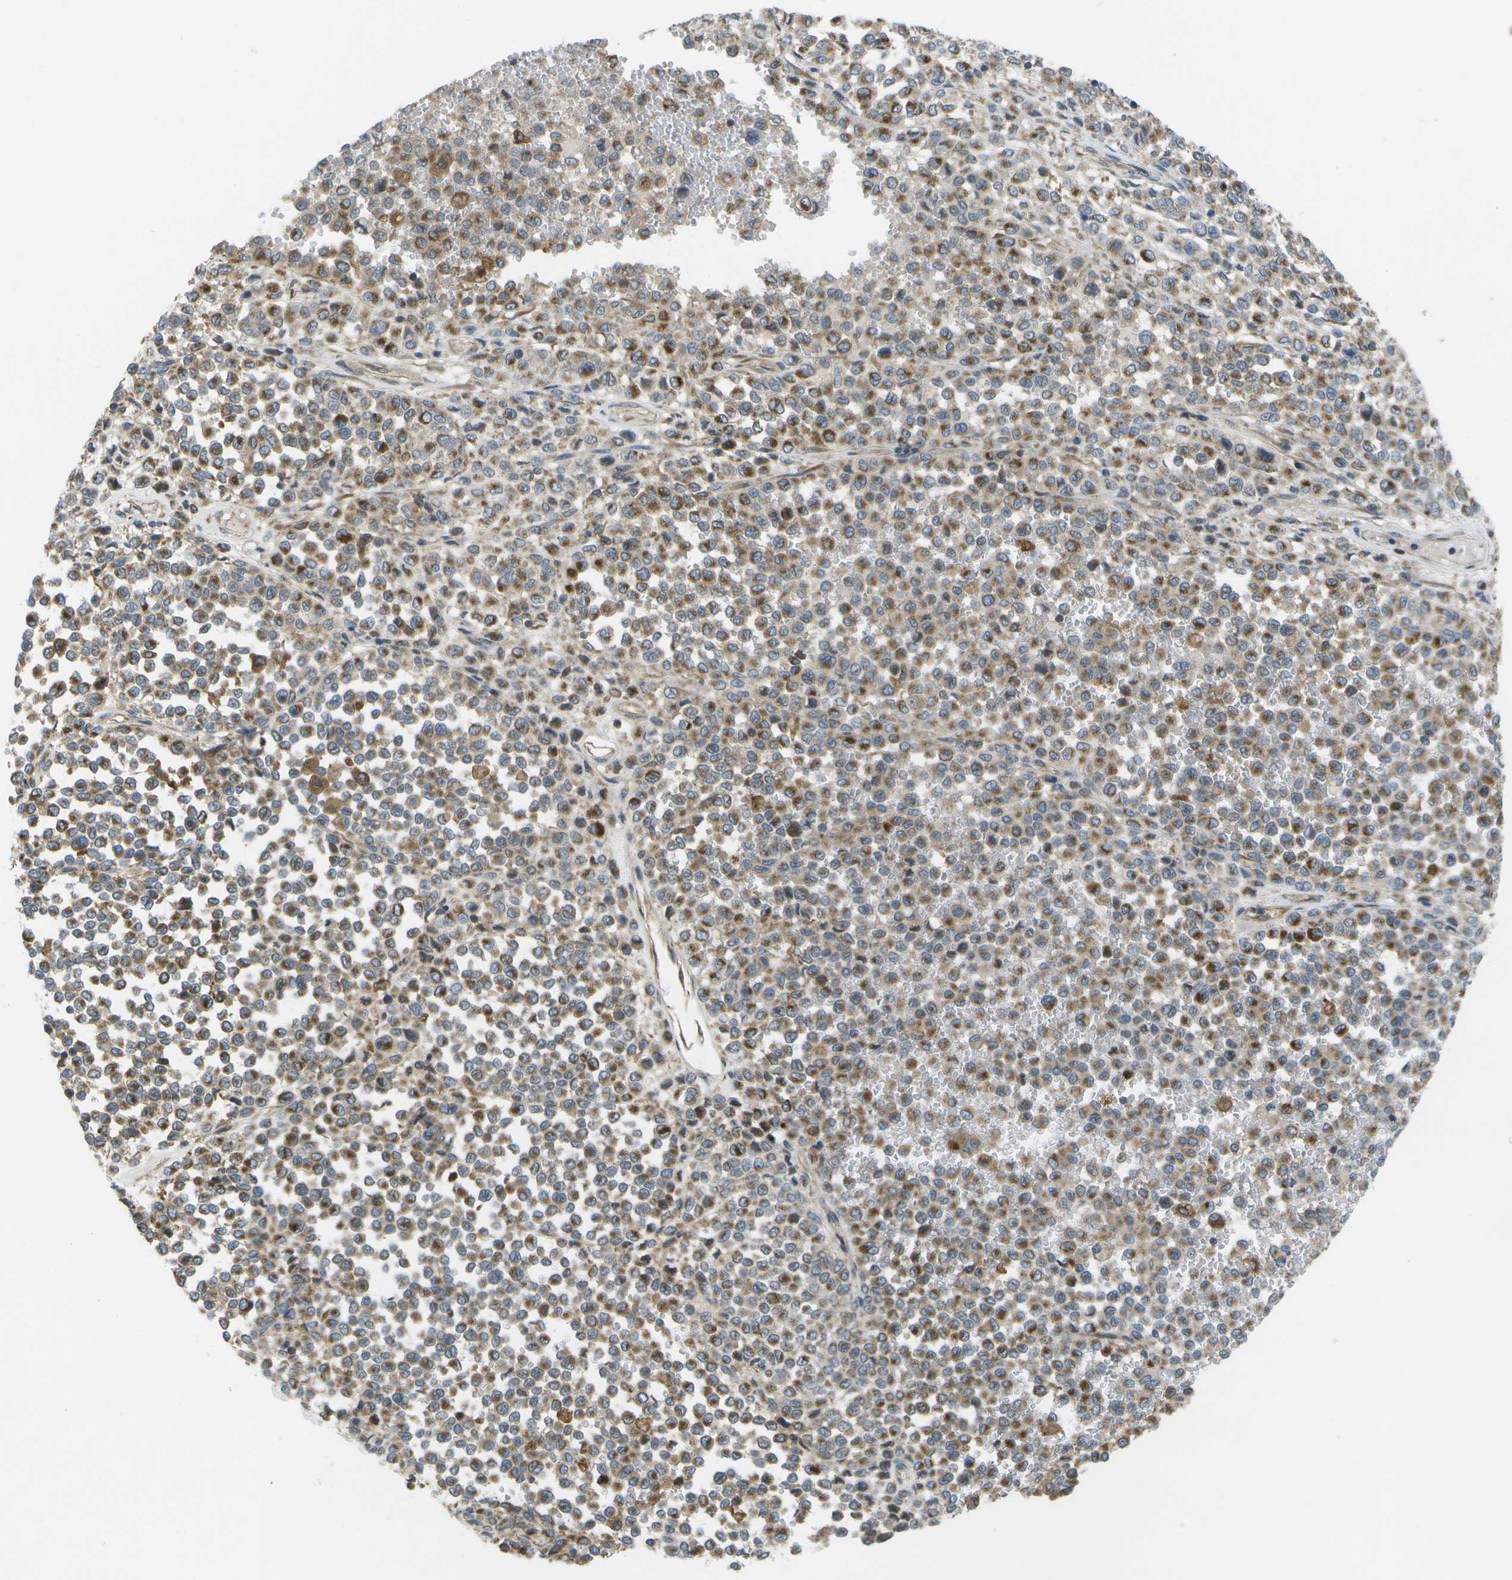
{"staining": {"intensity": "moderate", "quantity": ">75%", "location": "cytoplasmic/membranous"}, "tissue": "melanoma", "cell_type": "Tumor cells", "image_type": "cancer", "snomed": [{"axis": "morphology", "description": "Malignant melanoma, Metastatic site"}, {"axis": "topography", "description": "Pancreas"}], "caption": "About >75% of tumor cells in human malignant melanoma (metastatic site) show moderate cytoplasmic/membranous protein positivity as visualized by brown immunohistochemical staining.", "gene": "DPM3", "patient": {"sex": "female", "age": 30}}